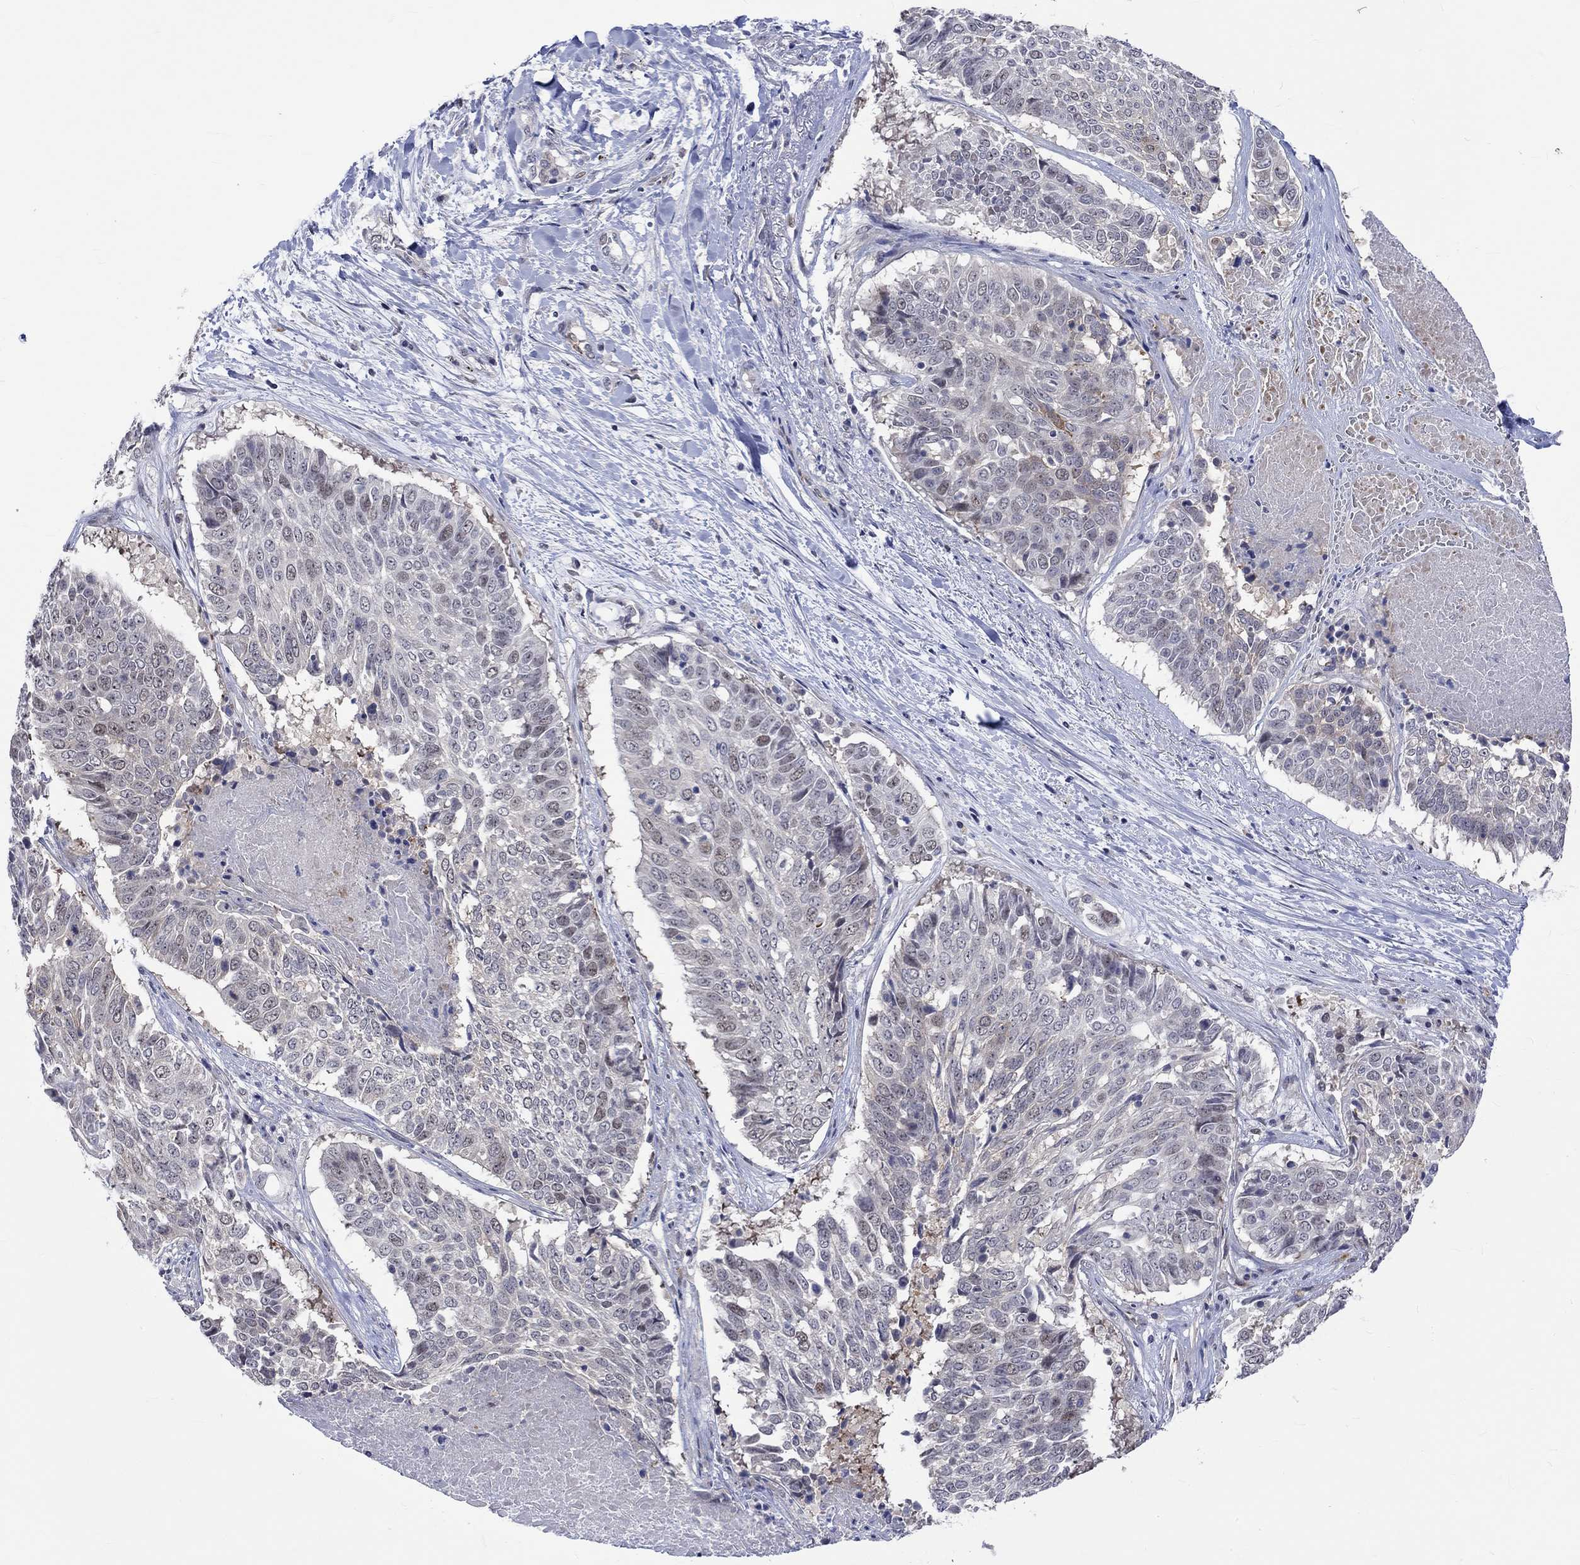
{"staining": {"intensity": "weak", "quantity": "<25%", "location": "nuclear"}, "tissue": "lung cancer", "cell_type": "Tumor cells", "image_type": "cancer", "snomed": [{"axis": "morphology", "description": "Squamous cell carcinoma, NOS"}, {"axis": "topography", "description": "Lung"}], "caption": "Immunohistochemistry image of neoplastic tissue: squamous cell carcinoma (lung) stained with DAB demonstrates no significant protein expression in tumor cells.", "gene": "E2F8", "patient": {"sex": "male", "age": 64}}